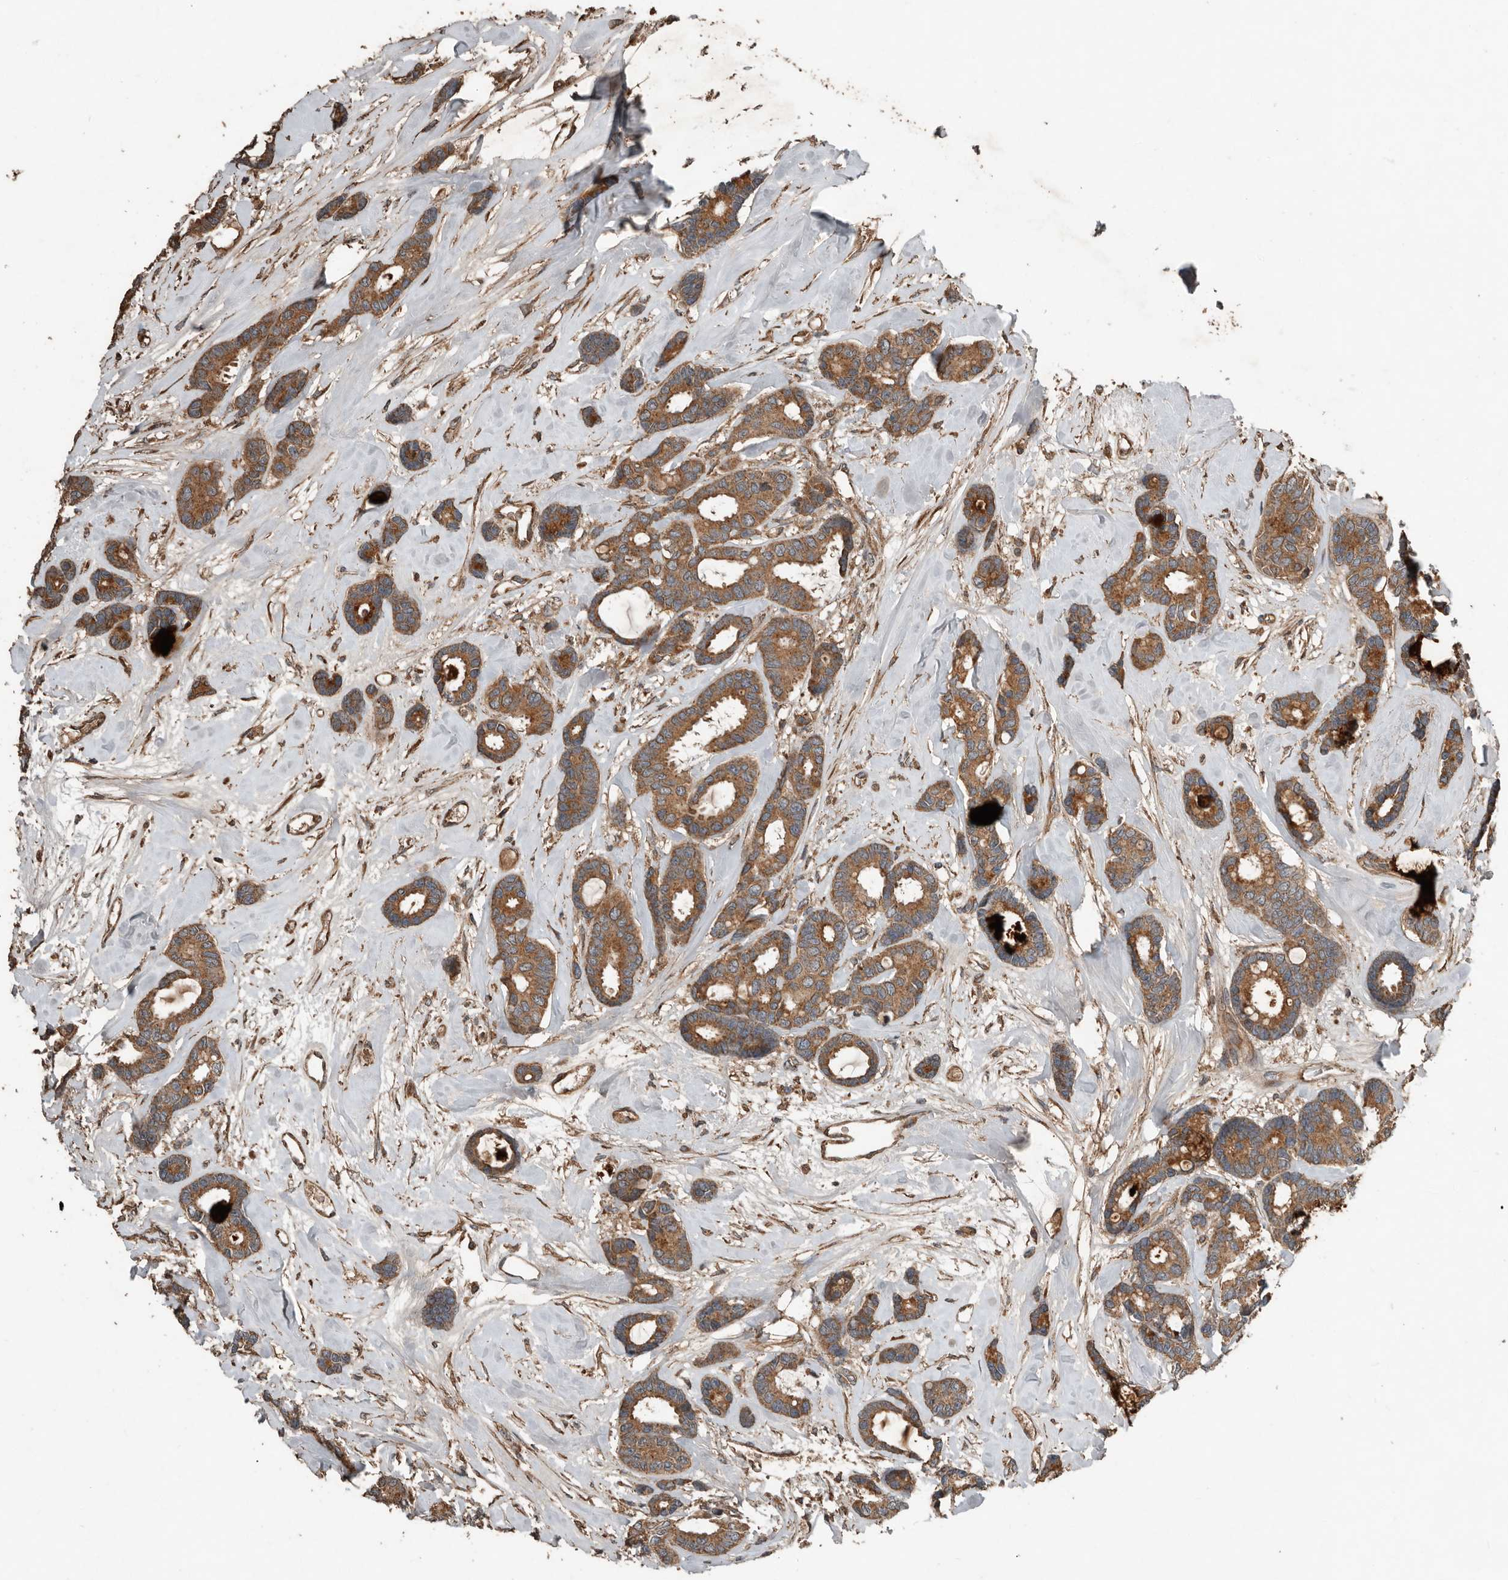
{"staining": {"intensity": "moderate", "quantity": ">75%", "location": "cytoplasmic/membranous"}, "tissue": "breast cancer", "cell_type": "Tumor cells", "image_type": "cancer", "snomed": [{"axis": "morphology", "description": "Duct carcinoma"}, {"axis": "topography", "description": "Breast"}], "caption": "IHC histopathology image of human breast cancer (invasive ductal carcinoma) stained for a protein (brown), which reveals medium levels of moderate cytoplasmic/membranous staining in approximately >75% of tumor cells.", "gene": "RNF207", "patient": {"sex": "female", "age": 87}}